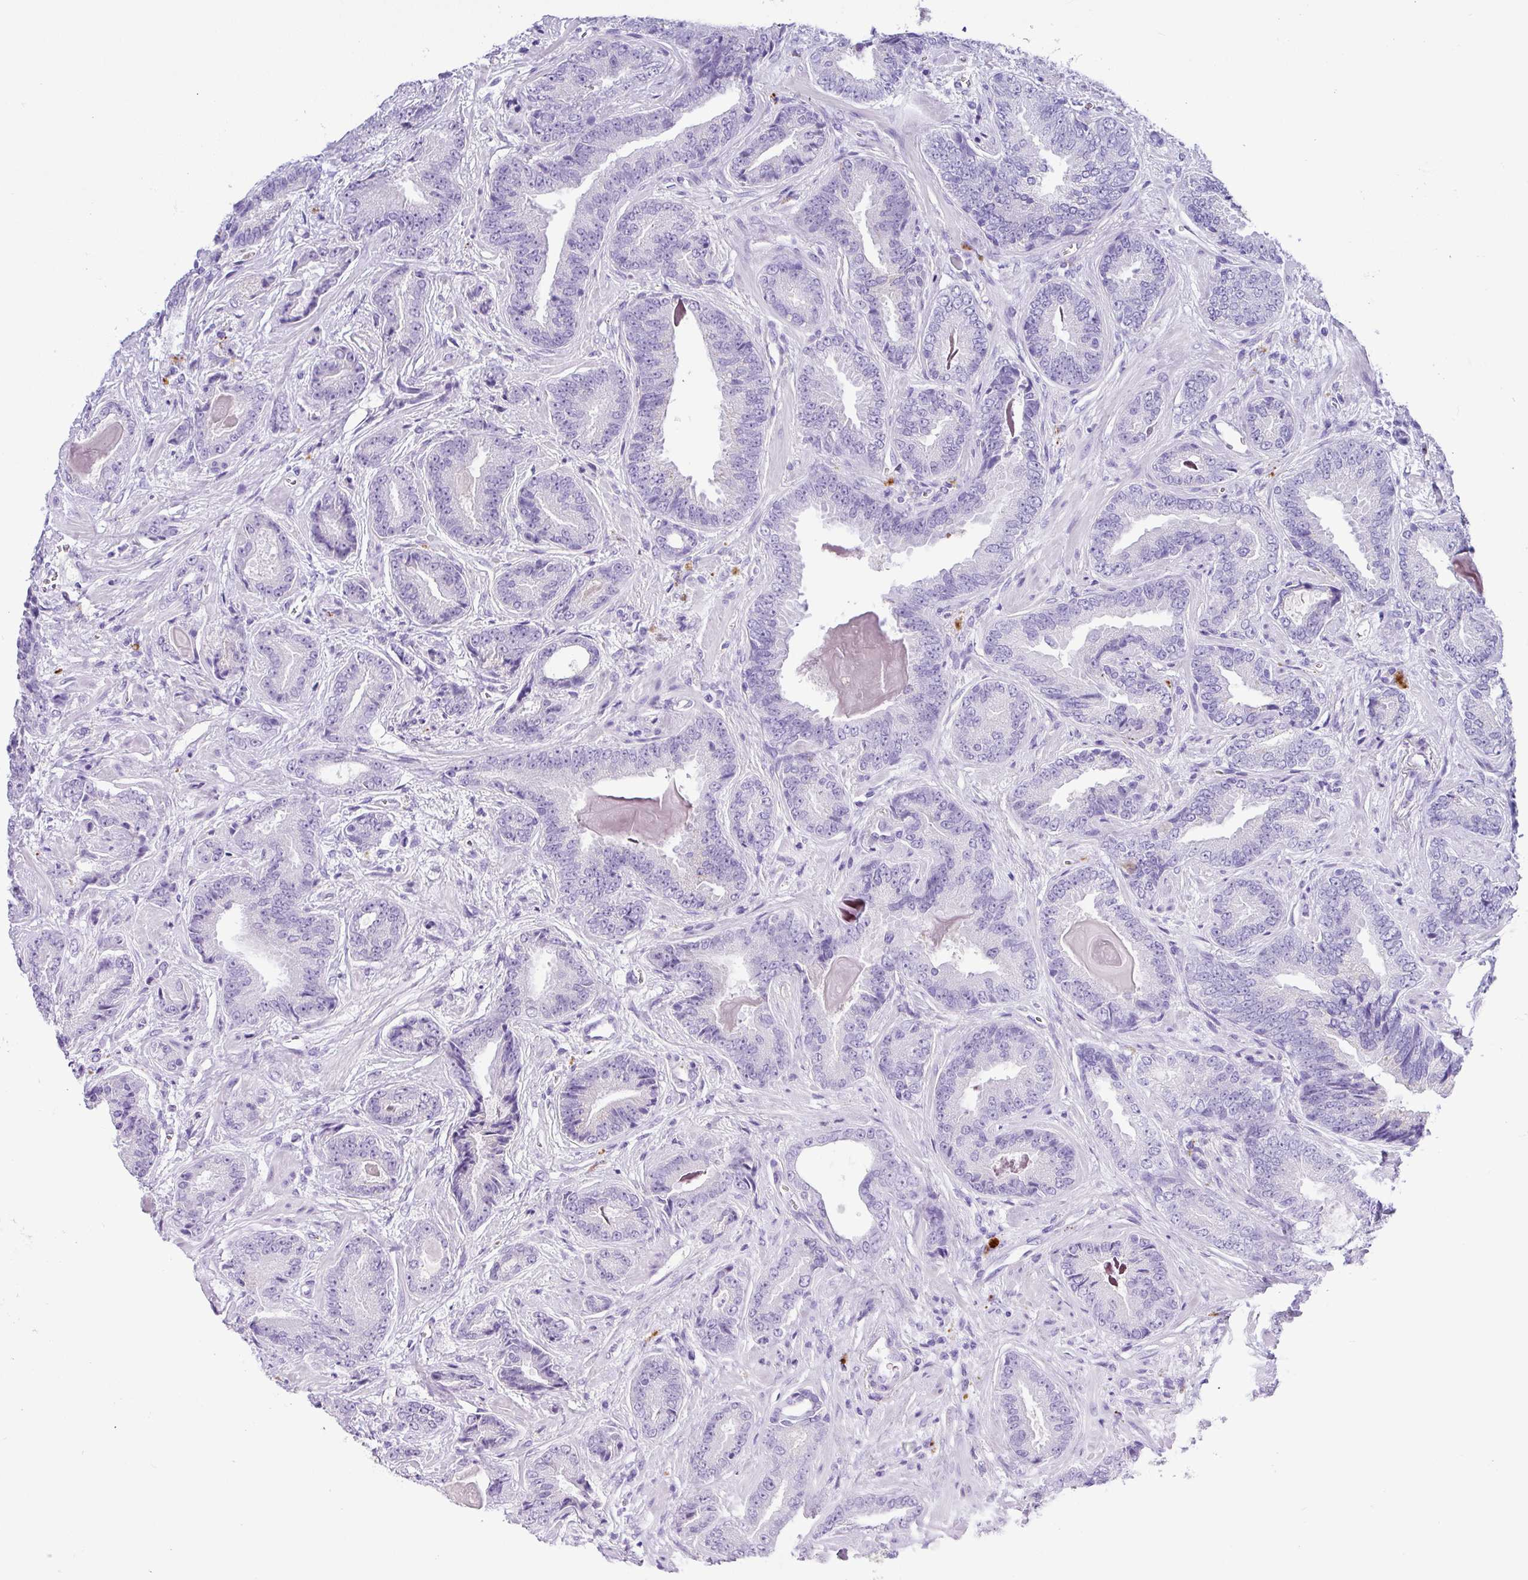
{"staining": {"intensity": "negative", "quantity": "none", "location": "none"}, "tissue": "prostate cancer", "cell_type": "Tumor cells", "image_type": "cancer", "snomed": [{"axis": "morphology", "description": "Adenocarcinoma, Low grade"}, {"axis": "topography", "description": "Prostate"}], "caption": "Photomicrograph shows no significant protein staining in tumor cells of prostate cancer (adenocarcinoma (low-grade)). The staining was performed using DAB to visualize the protein expression in brown, while the nuclei were stained in blue with hematoxylin (Magnification: 20x).", "gene": "ZG16", "patient": {"sex": "male", "age": 62}}